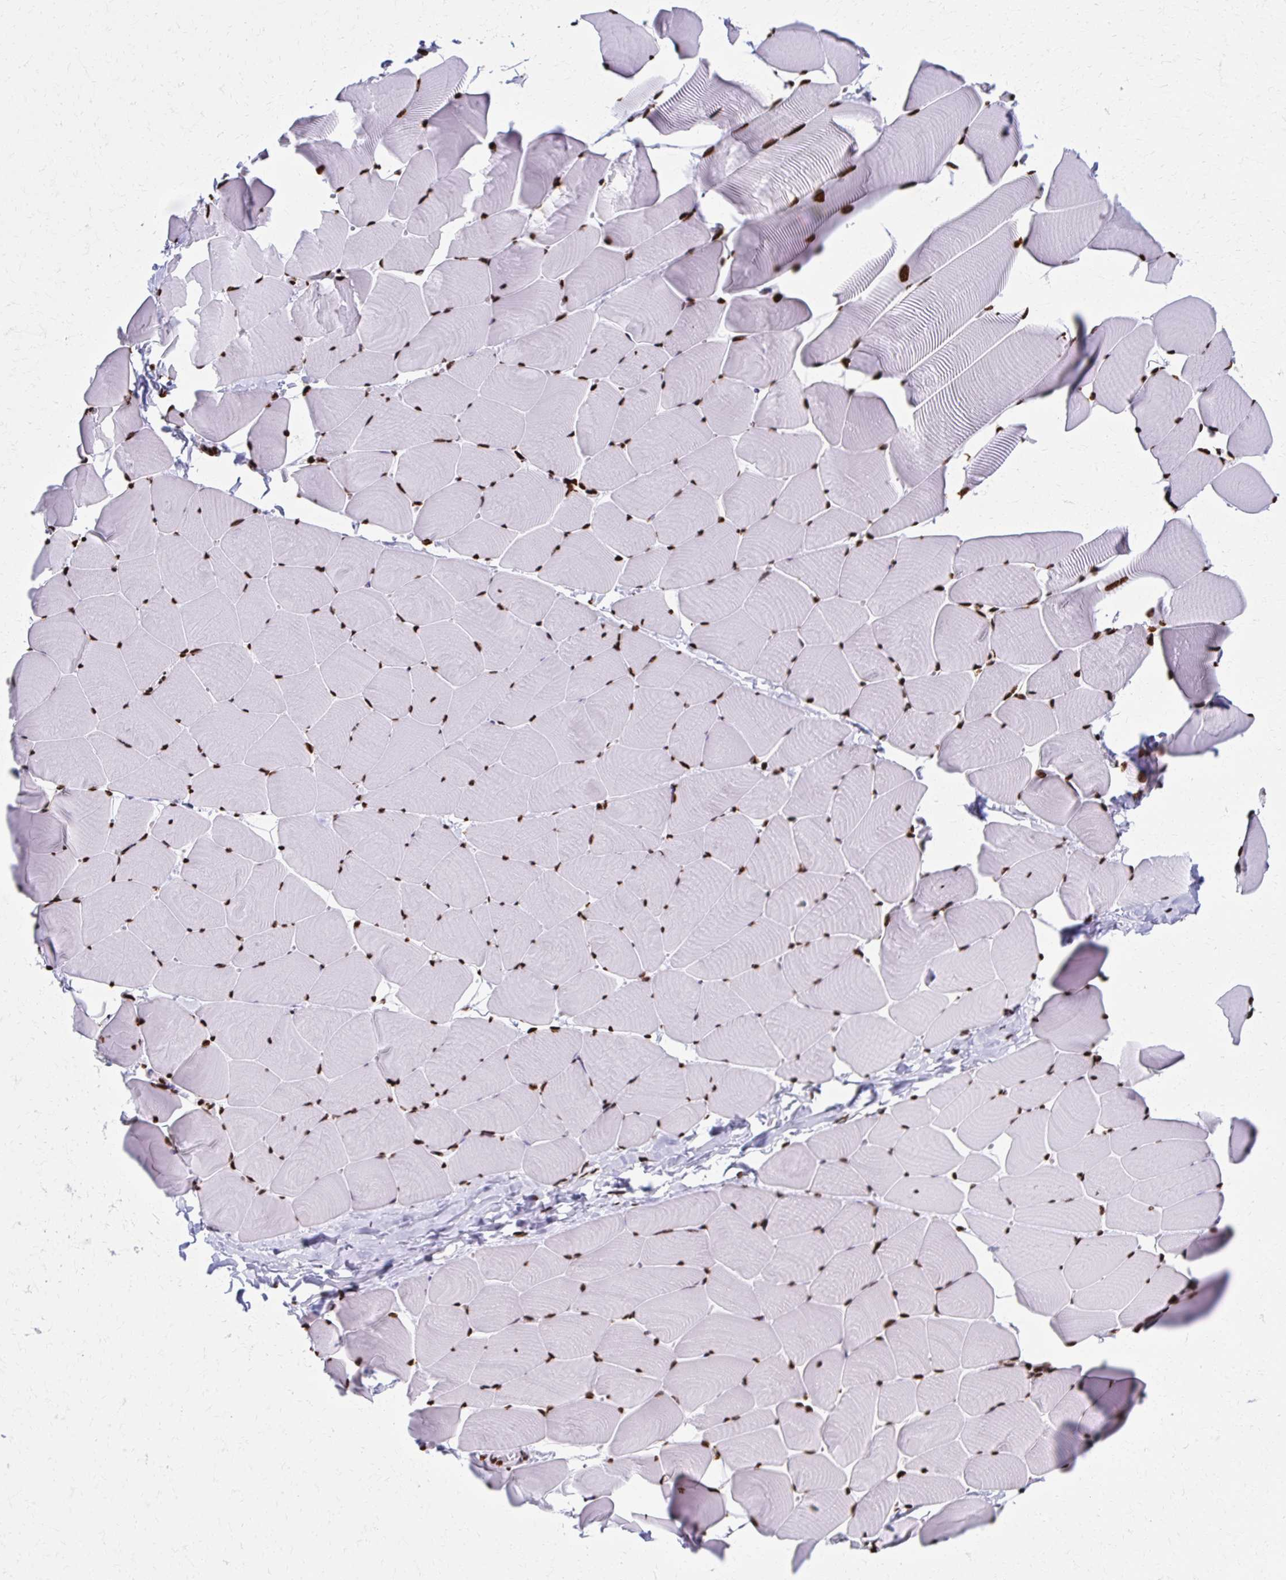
{"staining": {"intensity": "strong", "quantity": "25%-75%", "location": "nuclear"}, "tissue": "skeletal muscle", "cell_type": "Myocytes", "image_type": "normal", "snomed": [{"axis": "morphology", "description": "Normal tissue, NOS"}, {"axis": "topography", "description": "Skeletal muscle"}], "caption": "Immunohistochemistry (IHC) micrograph of unremarkable skeletal muscle stained for a protein (brown), which shows high levels of strong nuclear expression in approximately 25%-75% of myocytes.", "gene": "NONO", "patient": {"sex": "male", "age": 25}}